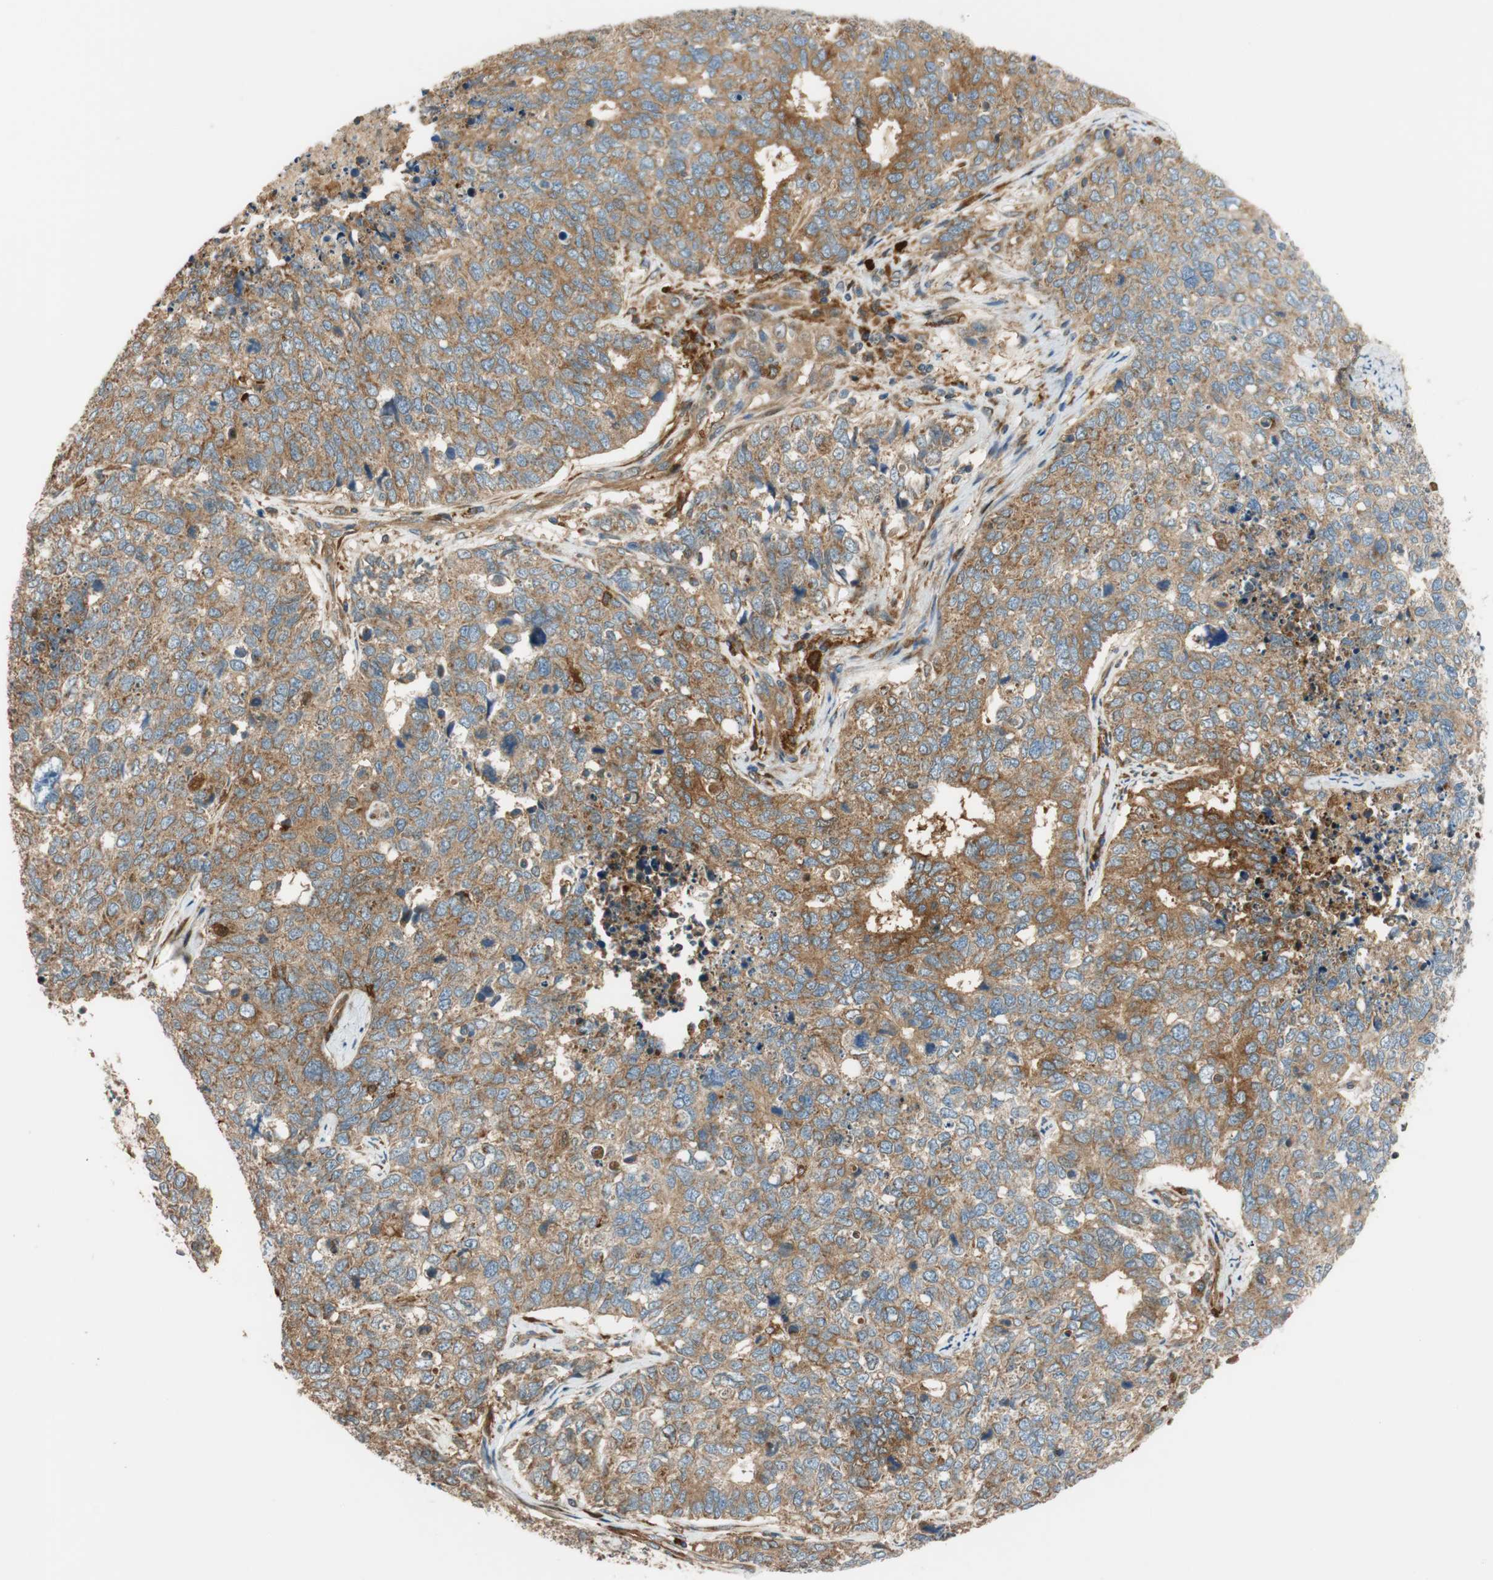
{"staining": {"intensity": "moderate", "quantity": ">75%", "location": "cytoplasmic/membranous"}, "tissue": "cervical cancer", "cell_type": "Tumor cells", "image_type": "cancer", "snomed": [{"axis": "morphology", "description": "Squamous cell carcinoma, NOS"}, {"axis": "topography", "description": "Cervix"}], "caption": "This photomicrograph demonstrates immunohistochemistry (IHC) staining of human squamous cell carcinoma (cervical), with medium moderate cytoplasmic/membranous positivity in about >75% of tumor cells.", "gene": "PARP14", "patient": {"sex": "female", "age": 63}}